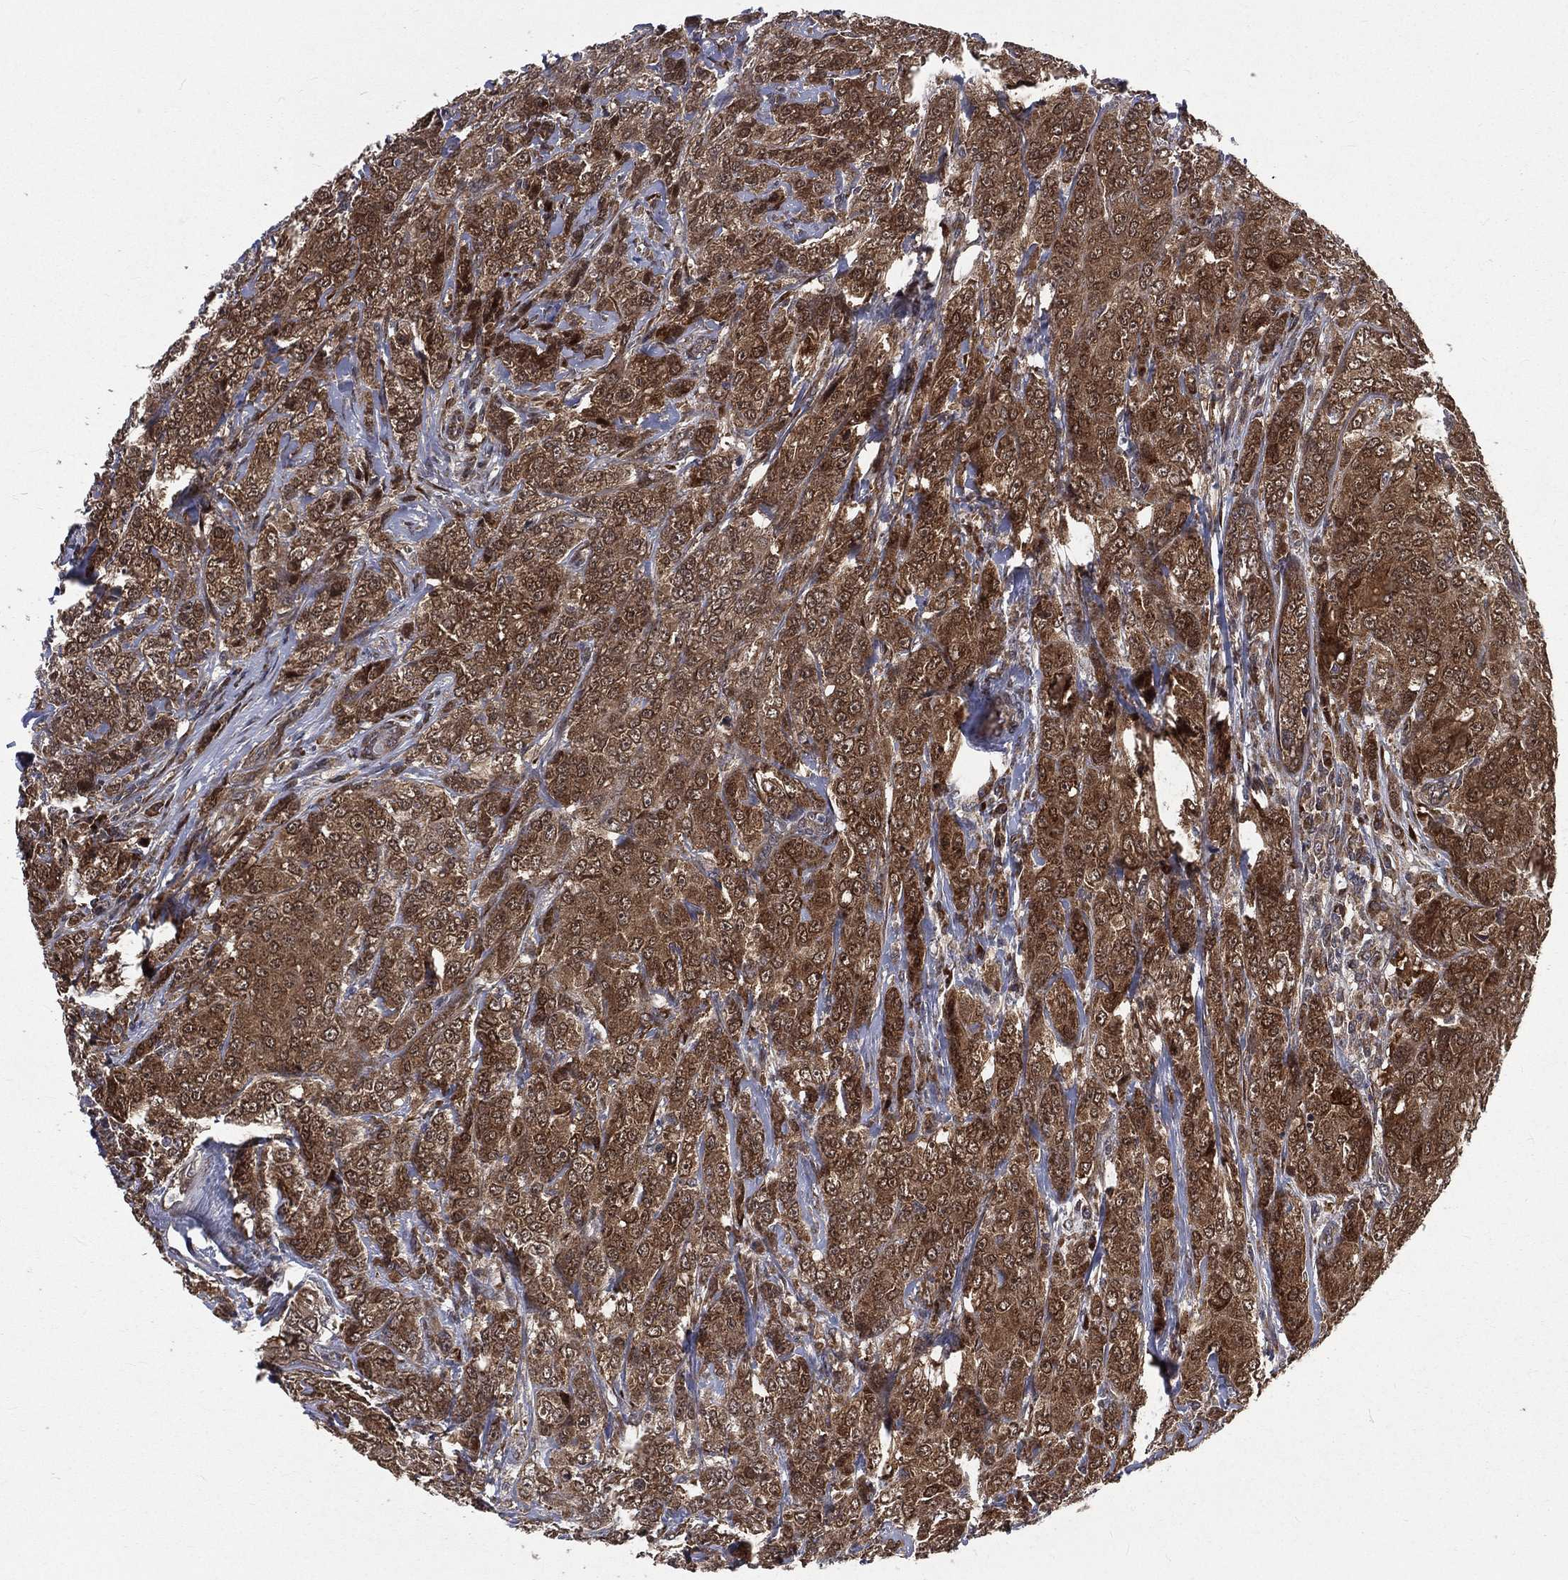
{"staining": {"intensity": "moderate", "quantity": ">75%", "location": "cytoplasmic/membranous"}, "tissue": "breast cancer", "cell_type": "Tumor cells", "image_type": "cancer", "snomed": [{"axis": "morphology", "description": "Duct carcinoma"}, {"axis": "topography", "description": "Breast"}], "caption": "DAB immunohistochemical staining of human breast cancer demonstrates moderate cytoplasmic/membranous protein positivity in approximately >75% of tumor cells. (DAB IHC with brightfield microscopy, high magnification).", "gene": "ARL3", "patient": {"sex": "female", "age": 43}}